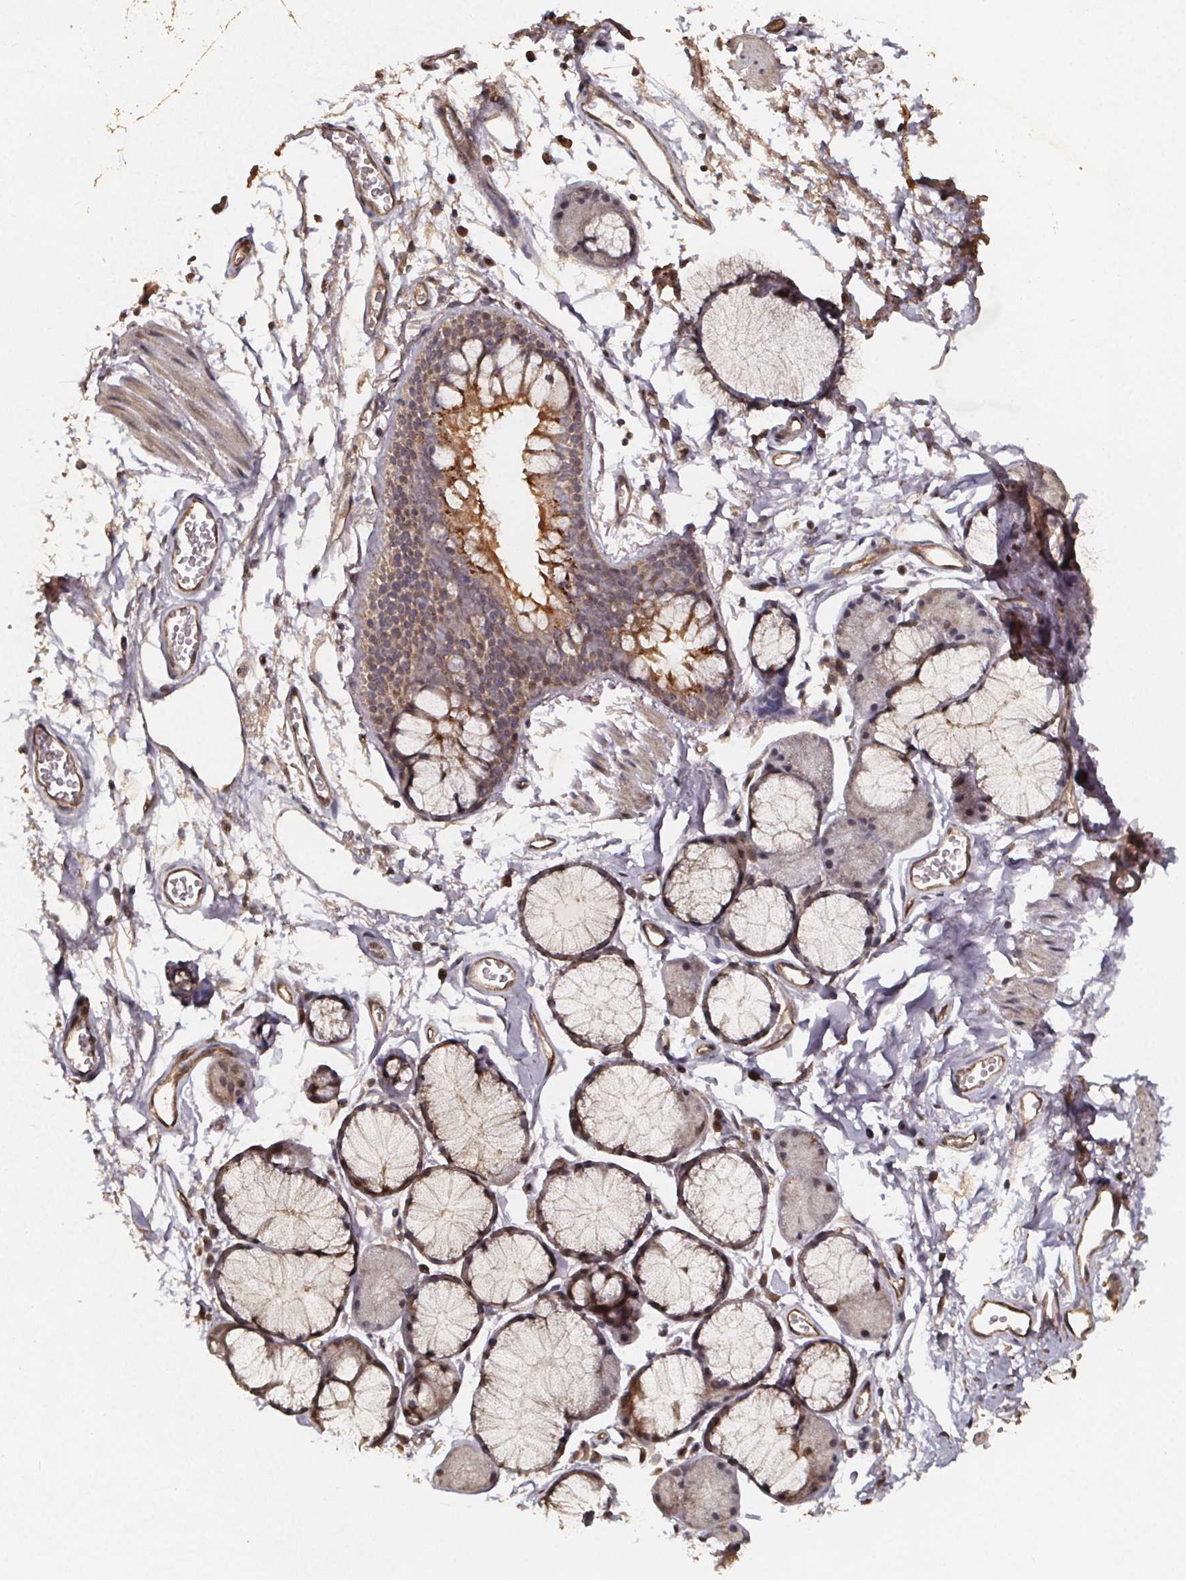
{"staining": {"intensity": "moderate", "quantity": "25%-75%", "location": "cytoplasmic/membranous"}, "tissue": "adipose tissue", "cell_type": "Adipocytes", "image_type": "normal", "snomed": [{"axis": "morphology", "description": "Normal tissue, NOS"}, {"axis": "topography", "description": "Cartilage tissue"}, {"axis": "topography", "description": "Bronchus"}], "caption": "Adipocytes exhibit medium levels of moderate cytoplasmic/membranous staining in about 25%-75% of cells in unremarkable adipose tissue. (Stains: DAB in brown, nuclei in blue, Microscopy: brightfield microscopy at high magnification).", "gene": "ZNF879", "patient": {"sex": "female", "age": 79}}